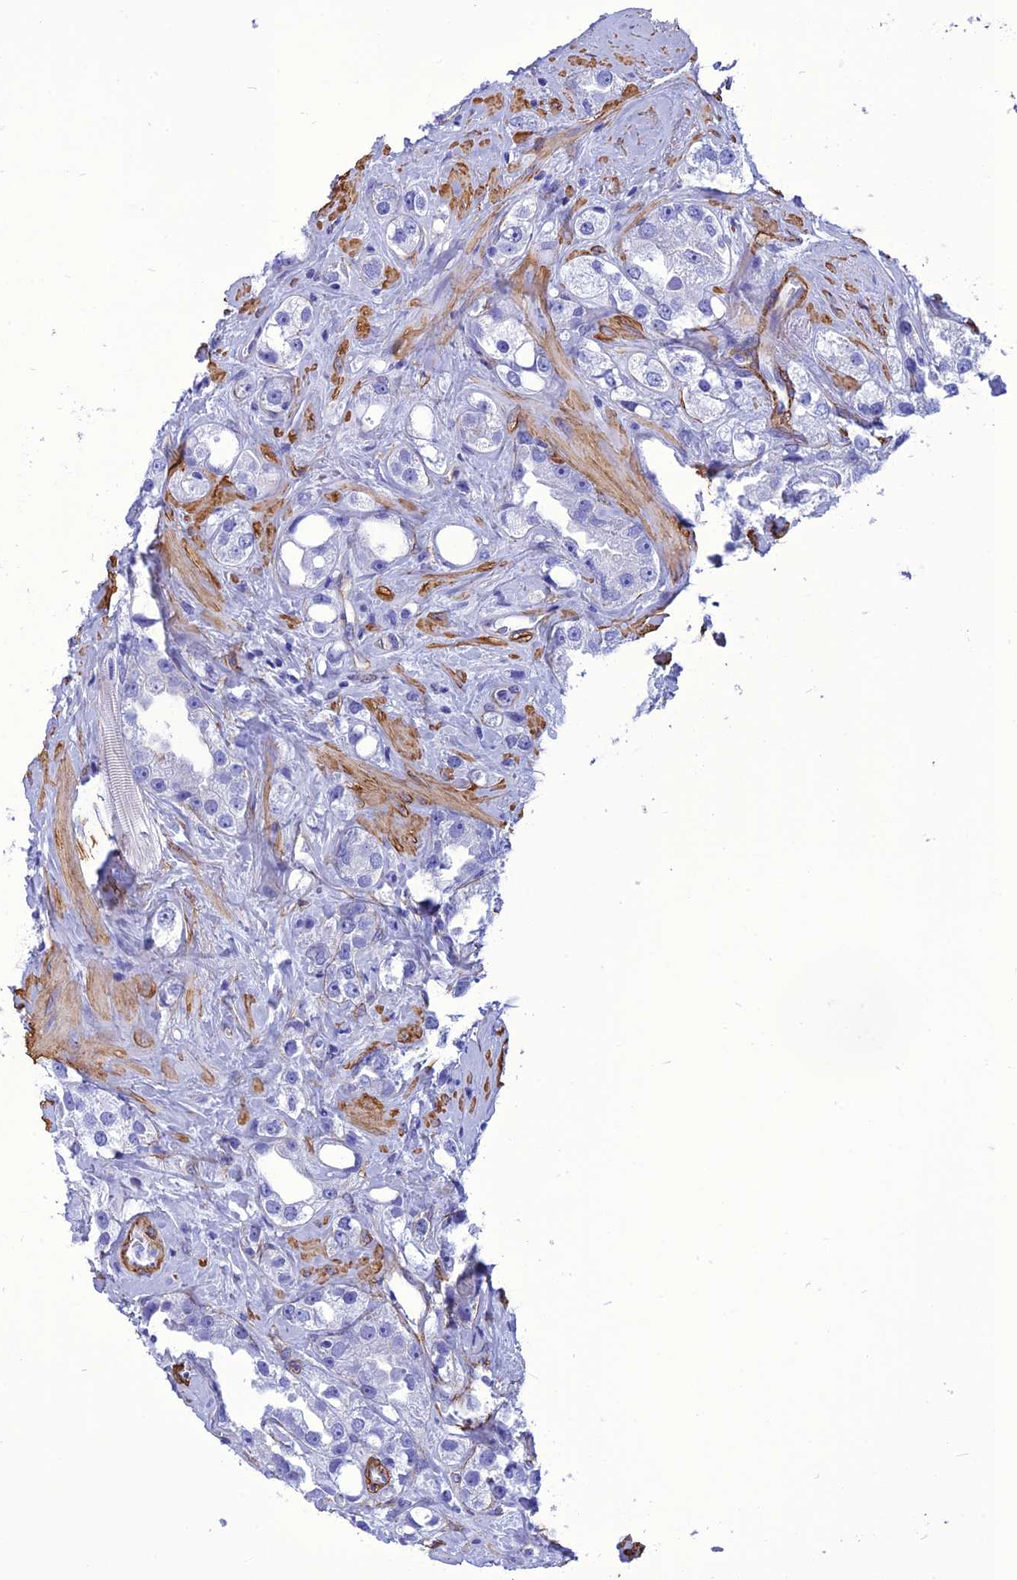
{"staining": {"intensity": "negative", "quantity": "none", "location": "none"}, "tissue": "prostate cancer", "cell_type": "Tumor cells", "image_type": "cancer", "snomed": [{"axis": "morphology", "description": "Adenocarcinoma, NOS"}, {"axis": "topography", "description": "Prostate"}], "caption": "Tumor cells show no significant protein expression in adenocarcinoma (prostate).", "gene": "NKD1", "patient": {"sex": "male", "age": 79}}